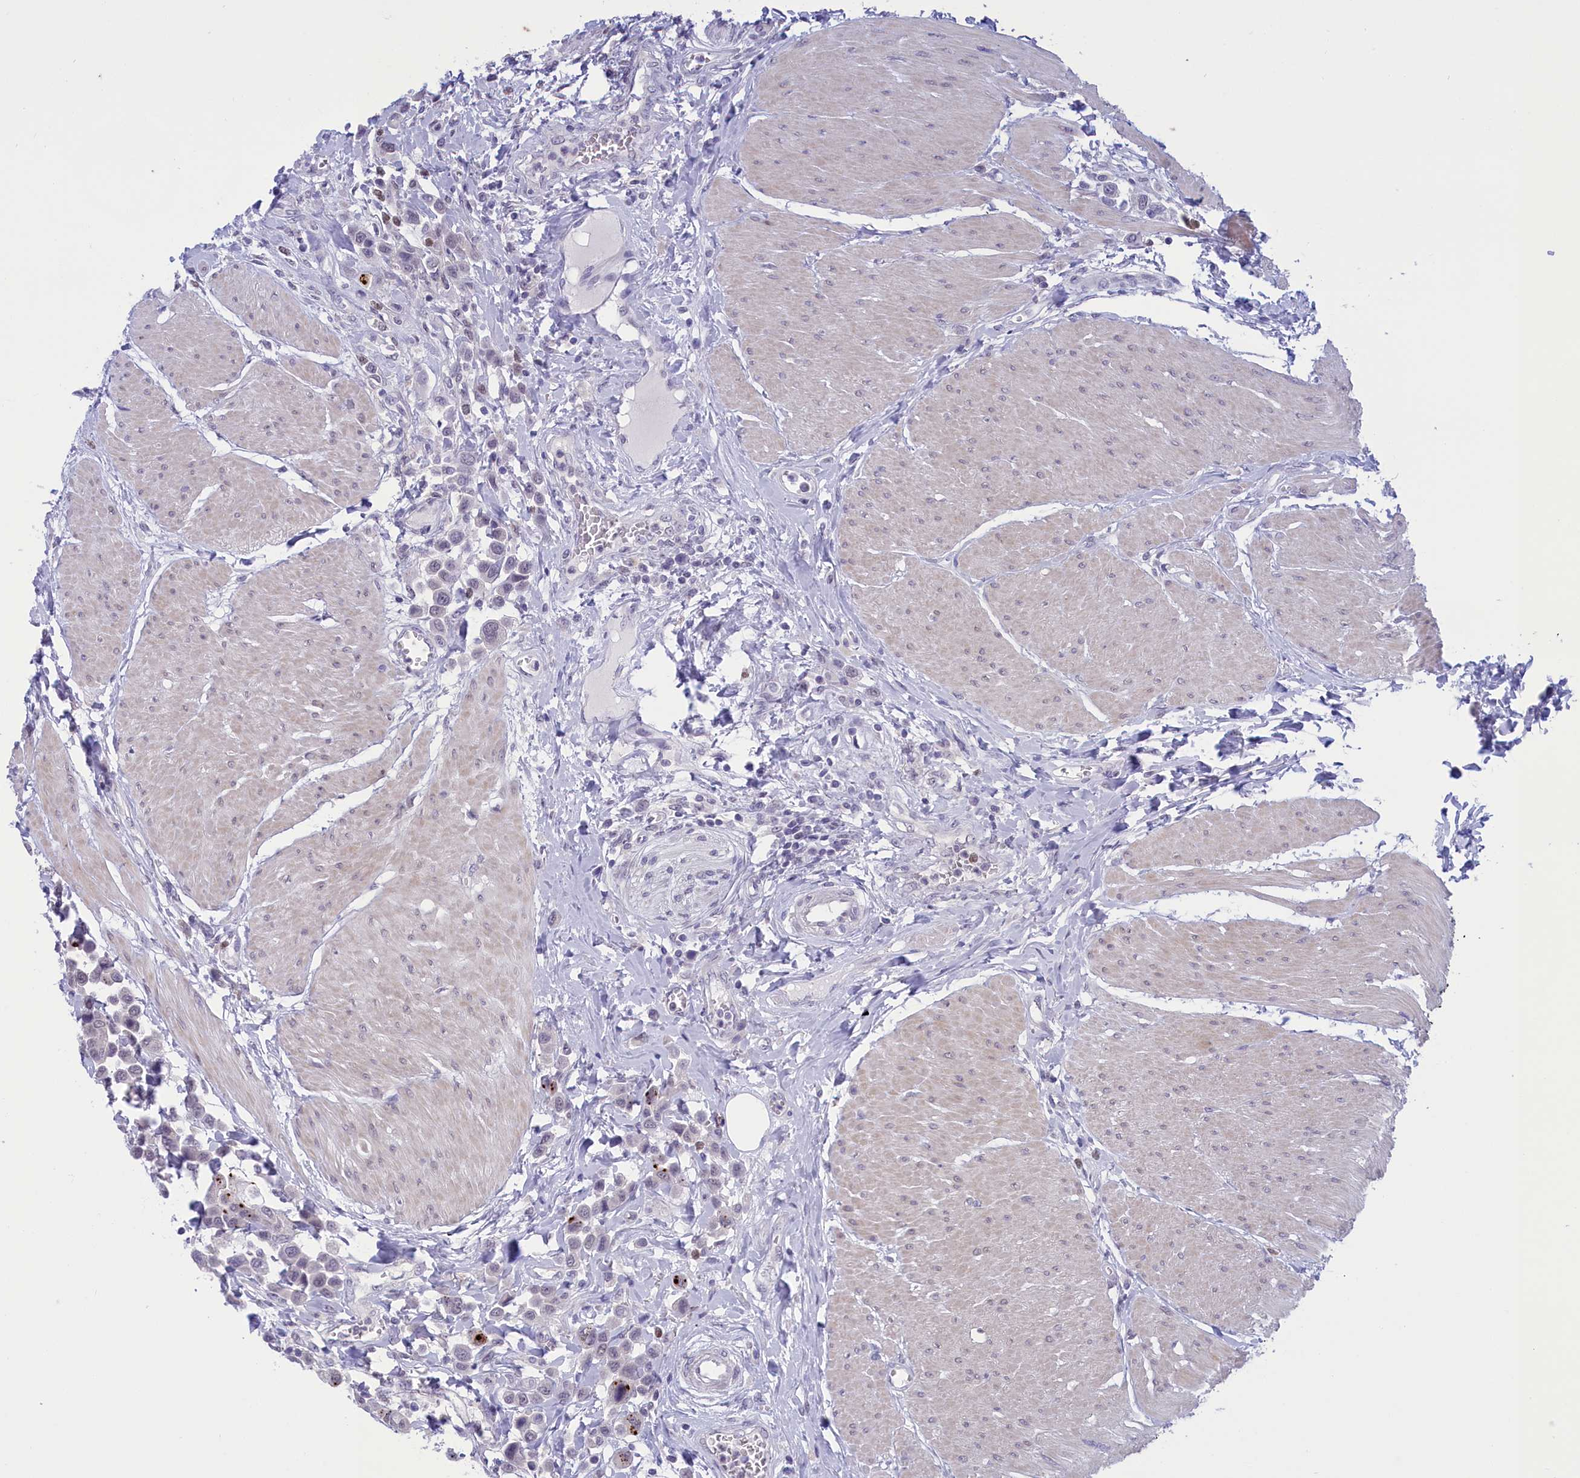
{"staining": {"intensity": "negative", "quantity": "none", "location": "none"}, "tissue": "urothelial cancer", "cell_type": "Tumor cells", "image_type": "cancer", "snomed": [{"axis": "morphology", "description": "Urothelial carcinoma, High grade"}, {"axis": "topography", "description": "Urinary bladder"}], "caption": "Tumor cells are negative for brown protein staining in urothelial cancer.", "gene": "ELOA2", "patient": {"sex": "male", "age": 50}}